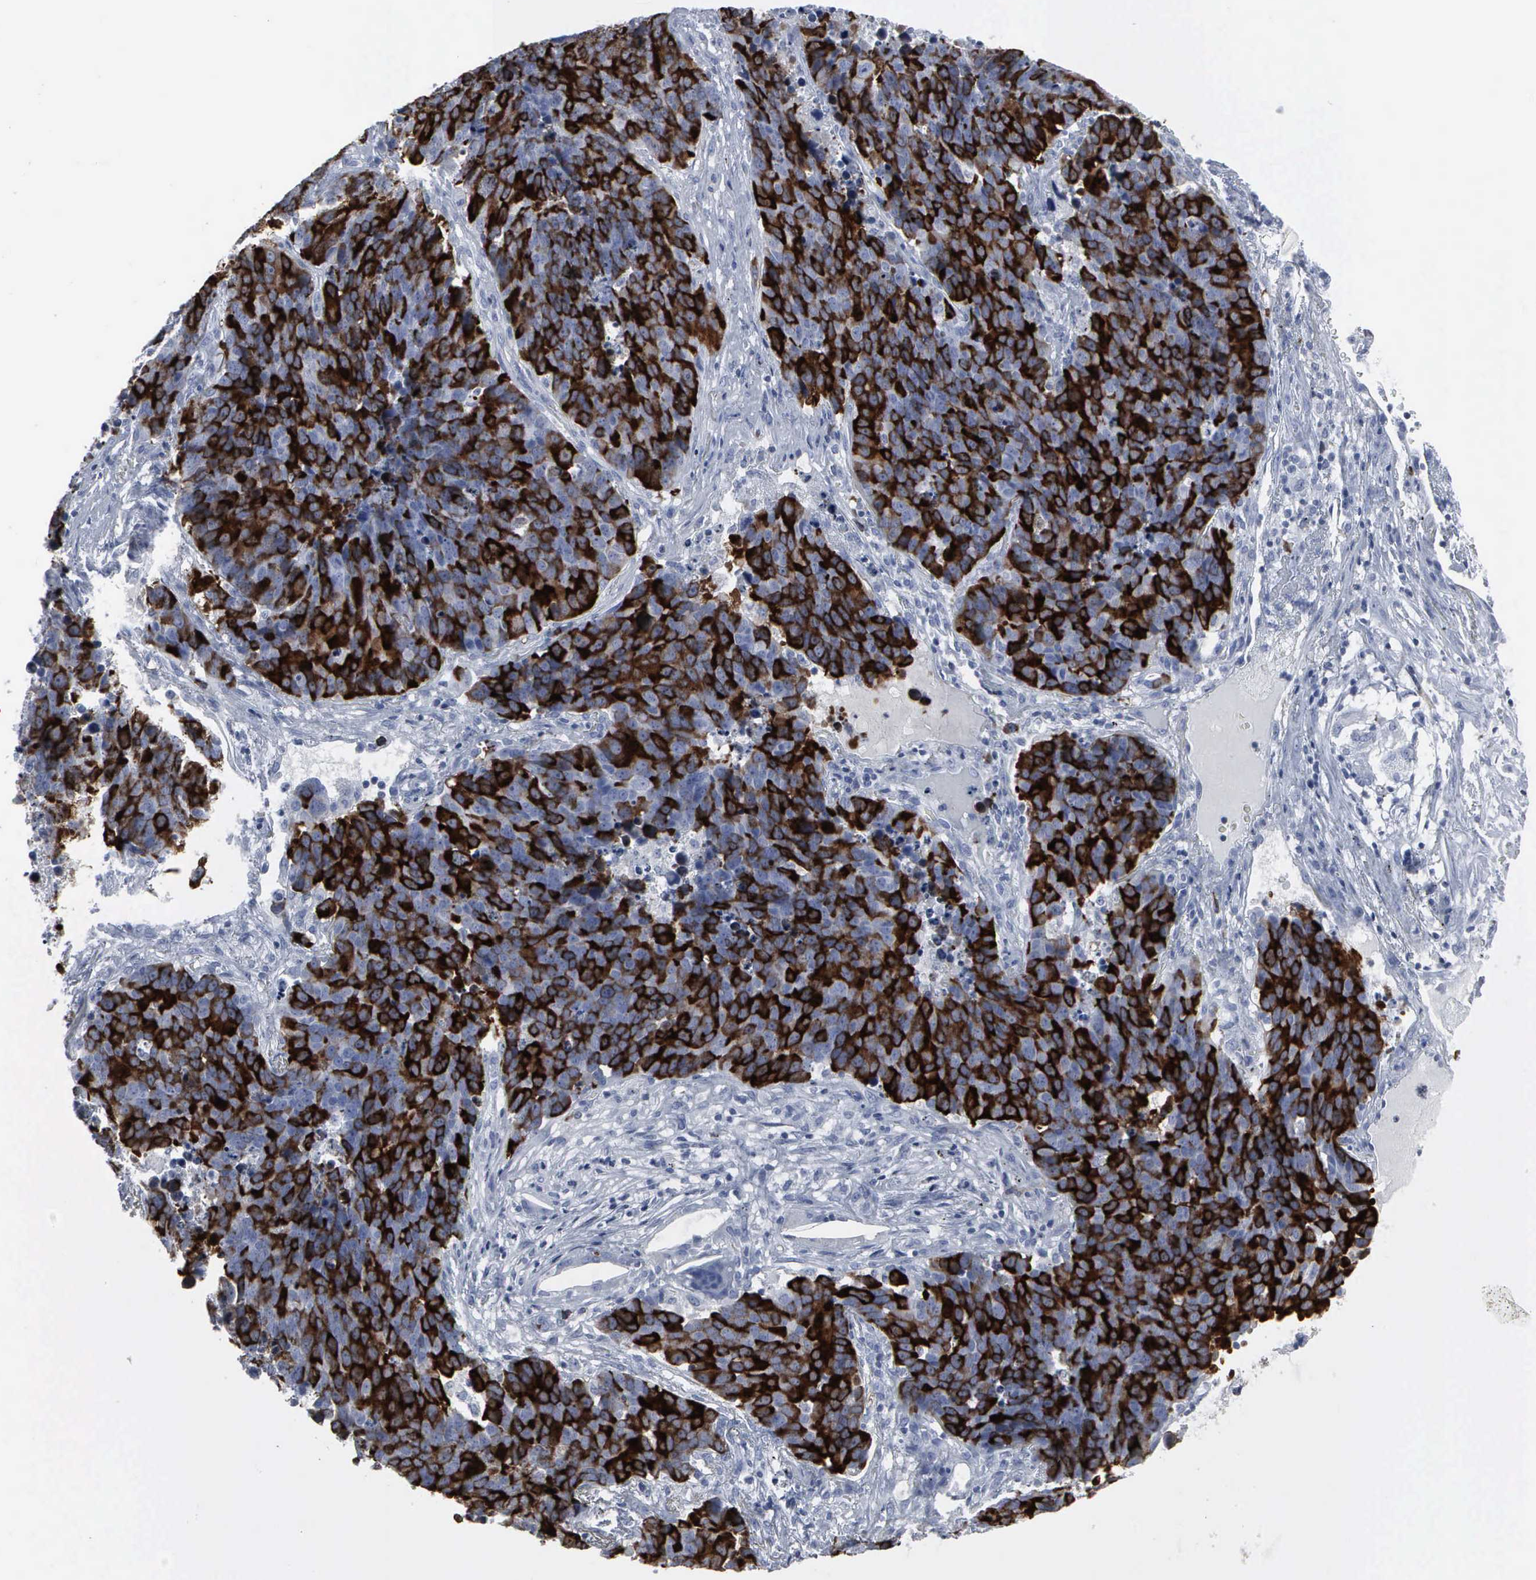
{"staining": {"intensity": "strong", "quantity": "25%-75%", "location": "cytoplasmic/membranous,nuclear"}, "tissue": "lung cancer", "cell_type": "Tumor cells", "image_type": "cancer", "snomed": [{"axis": "morphology", "description": "Carcinoid, malignant, NOS"}, {"axis": "topography", "description": "Lung"}], "caption": "Lung carcinoid (malignant) was stained to show a protein in brown. There is high levels of strong cytoplasmic/membranous and nuclear positivity in approximately 25%-75% of tumor cells. (brown staining indicates protein expression, while blue staining denotes nuclei).", "gene": "CCNB1", "patient": {"sex": "male", "age": 60}}